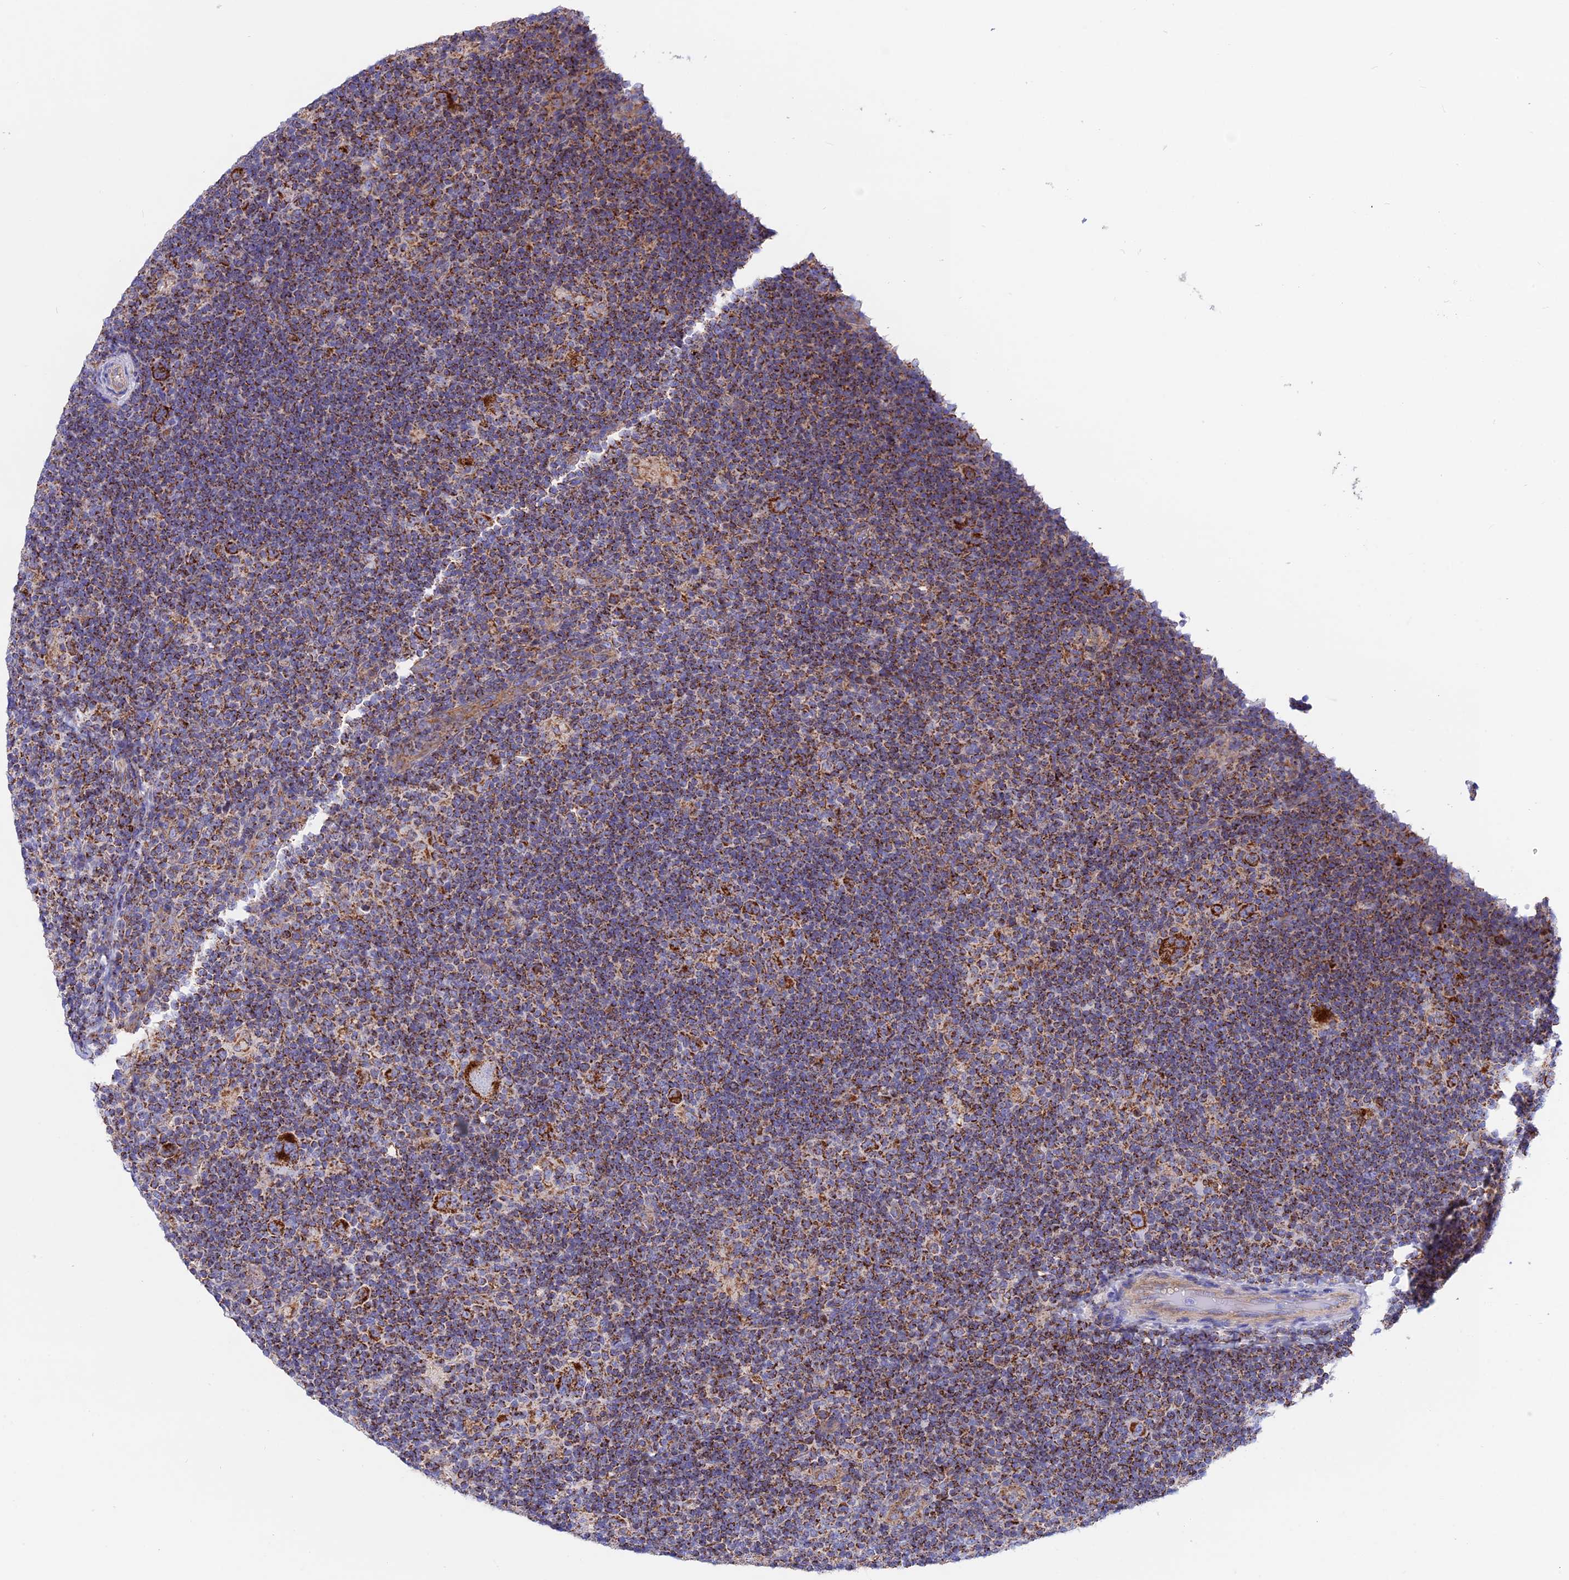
{"staining": {"intensity": "strong", "quantity": ">75%", "location": "cytoplasmic/membranous"}, "tissue": "lymphoma", "cell_type": "Tumor cells", "image_type": "cancer", "snomed": [{"axis": "morphology", "description": "Hodgkin's disease, NOS"}, {"axis": "topography", "description": "Lymph node"}], "caption": "Strong cytoplasmic/membranous expression is present in about >75% of tumor cells in lymphoma.", "gene": "GCDH", "patient": {"sex": "female", "age": 57}}